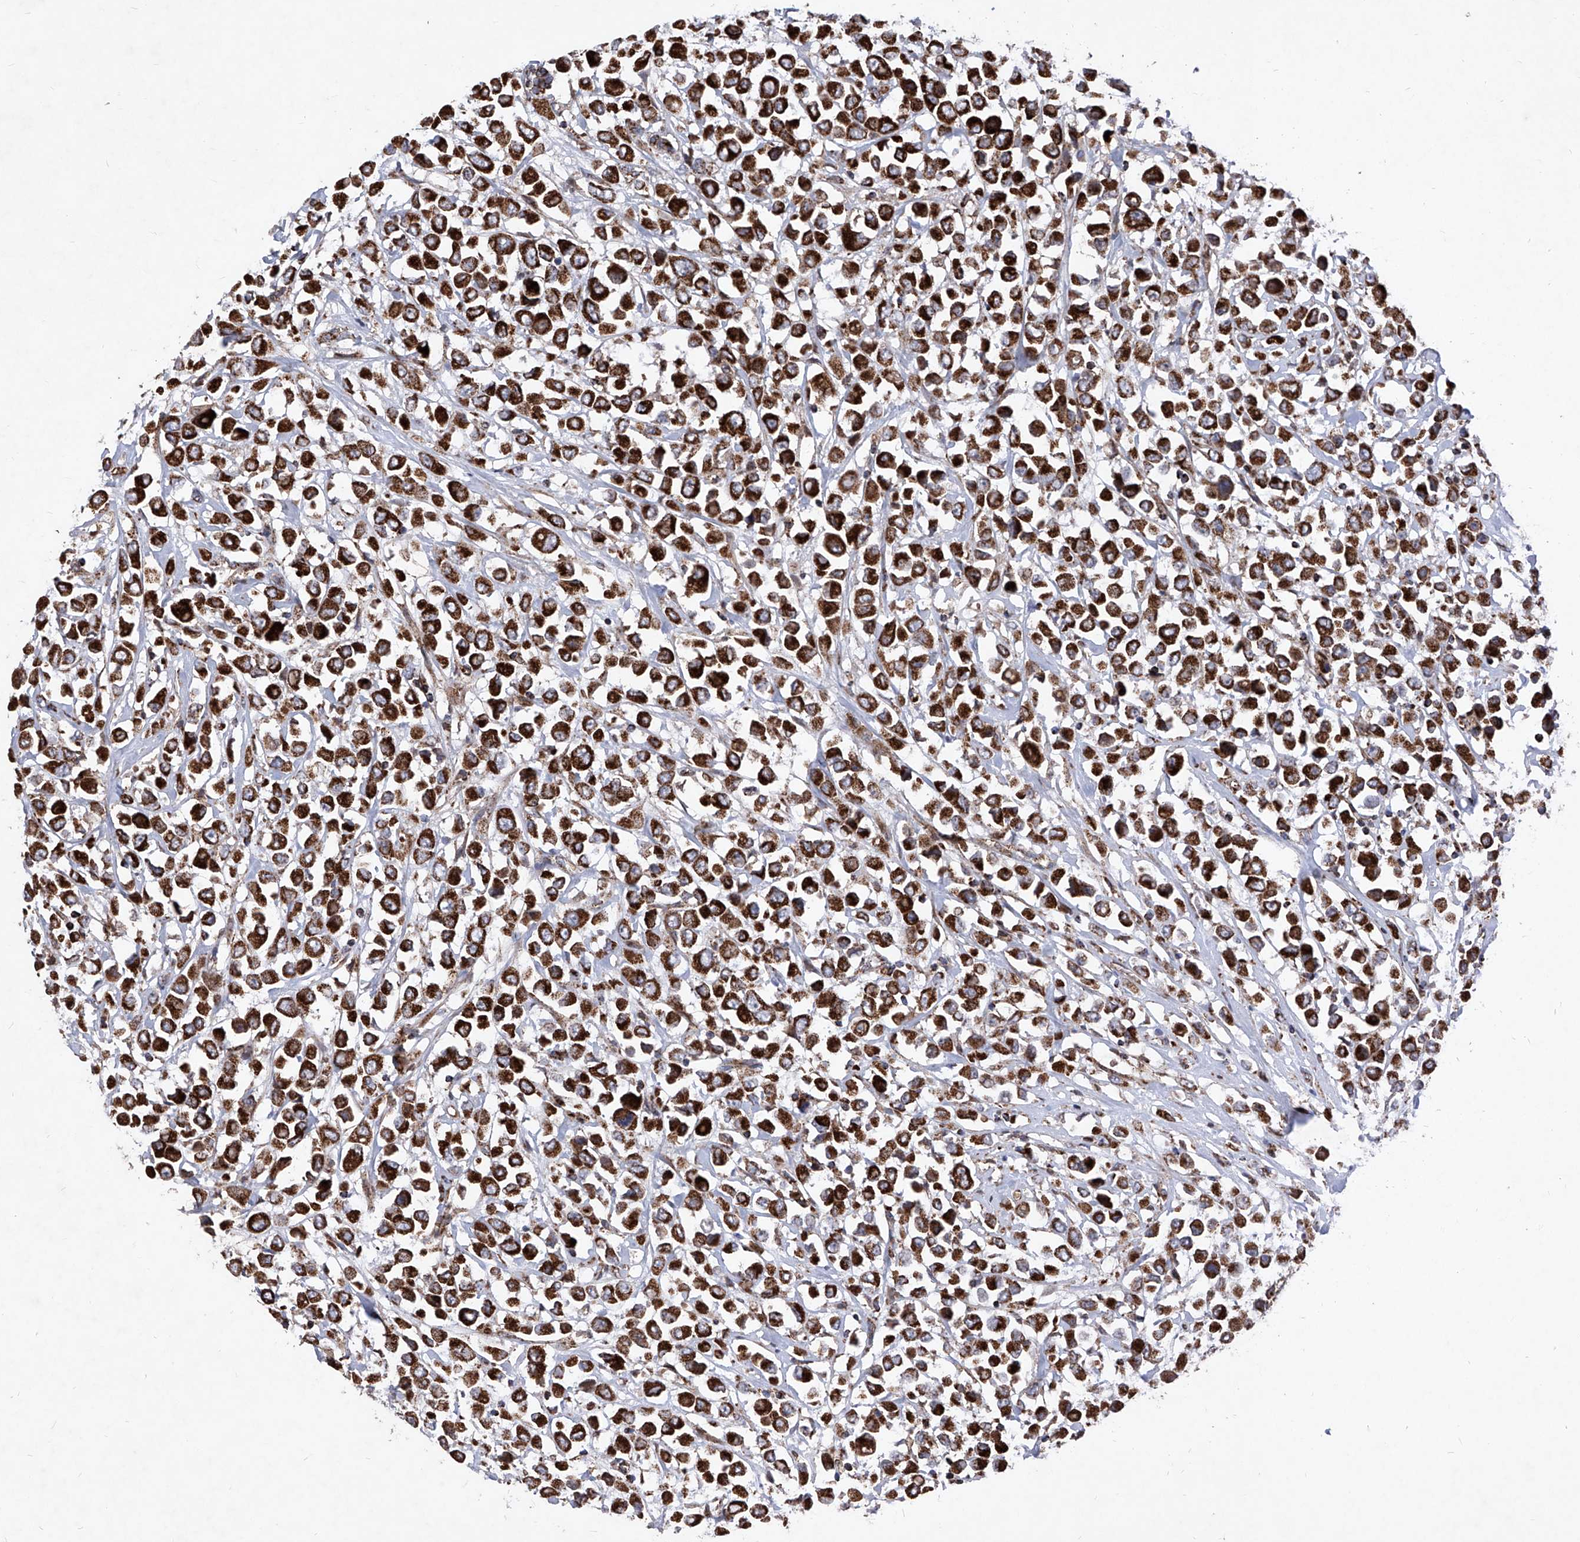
{"staining": {"intensity": "strong", "quantity": ">75%", "location": "cytoplasmic/membranous"}, "tissue": "breast cancer", "cell_type": "Tumor cells", "image_type": "cancer", "snomed": [{"axis": "morphology", "description": "Duct carcinoma"}, {"axis": "topography", "description": "Breast"}], "caption": "Protein expression by IHC demonstrates strong cytoplasmic/membranous positivity in about >75% of tumor cells in breast intraductal carcinoma. (Stains: DAB (3,3'-diaminobenzidine) in brown, nuclei in blue, Microscopy: brightfield microscopy at high magnification).", "gene": "SEMA6A", "patient": {"sex": "female", "age": 61}}